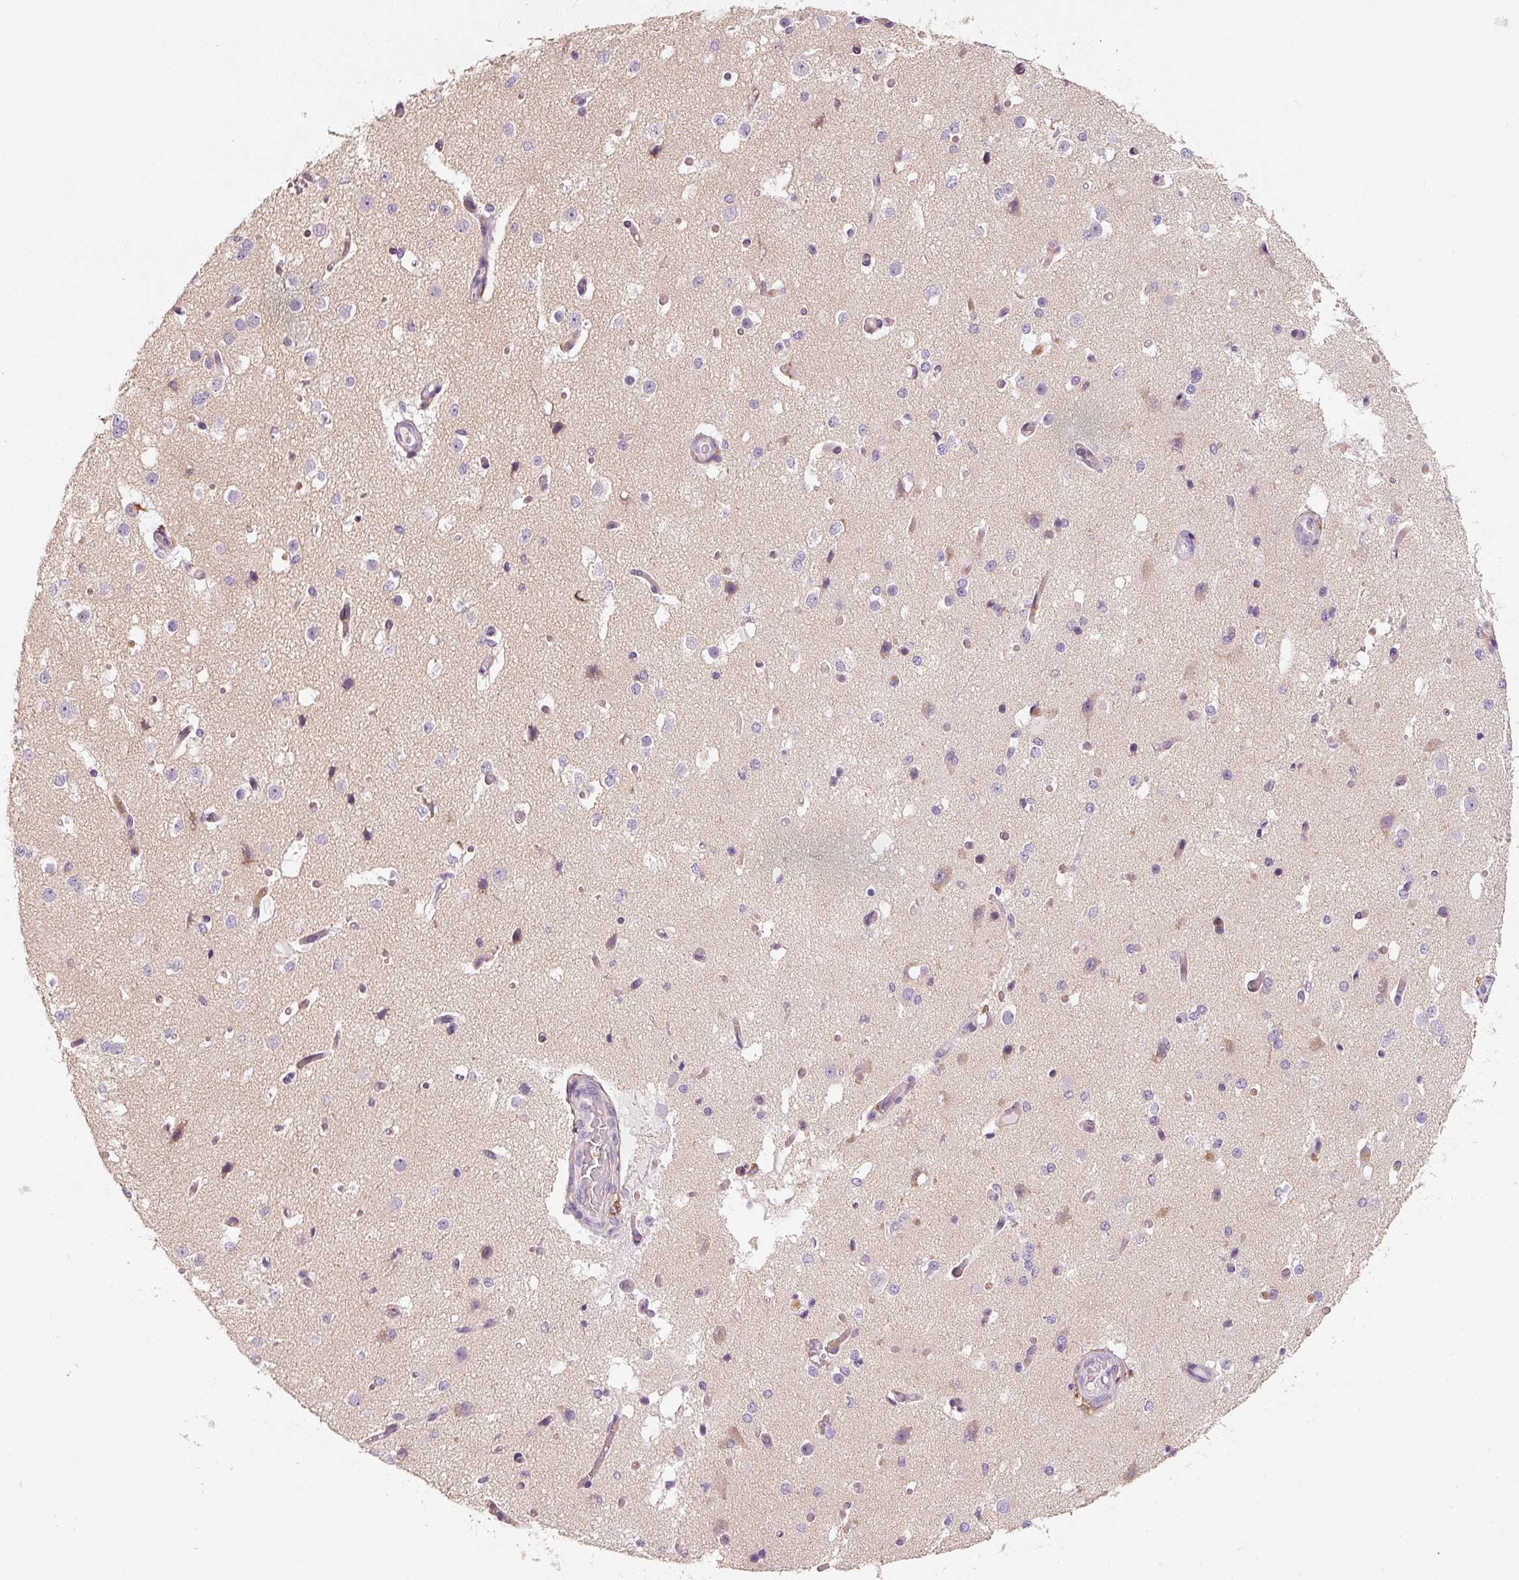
{"staining": {"intensity": "negative", "quantity": "none", "location": "none"}, "tissue": "cerebral cortex", "cell_type": "Endothelial cells", "image_type": "normal", "snomed": [{"axis": "morphology", "description": "Normal tissue, NOS"}, {"axis": "morphology", "description": "Inflammation, NOS"}, {"axis": "topography", "description": "Cerebral cortex"}], "caption": "IHC of unremarkable cerebral cortex reveals no expression in endothelial cells. (DAB immunohistochemistry, high magnification).", "gene": "IQGAP2", "patient": {"sex": "male", "age": 6}}